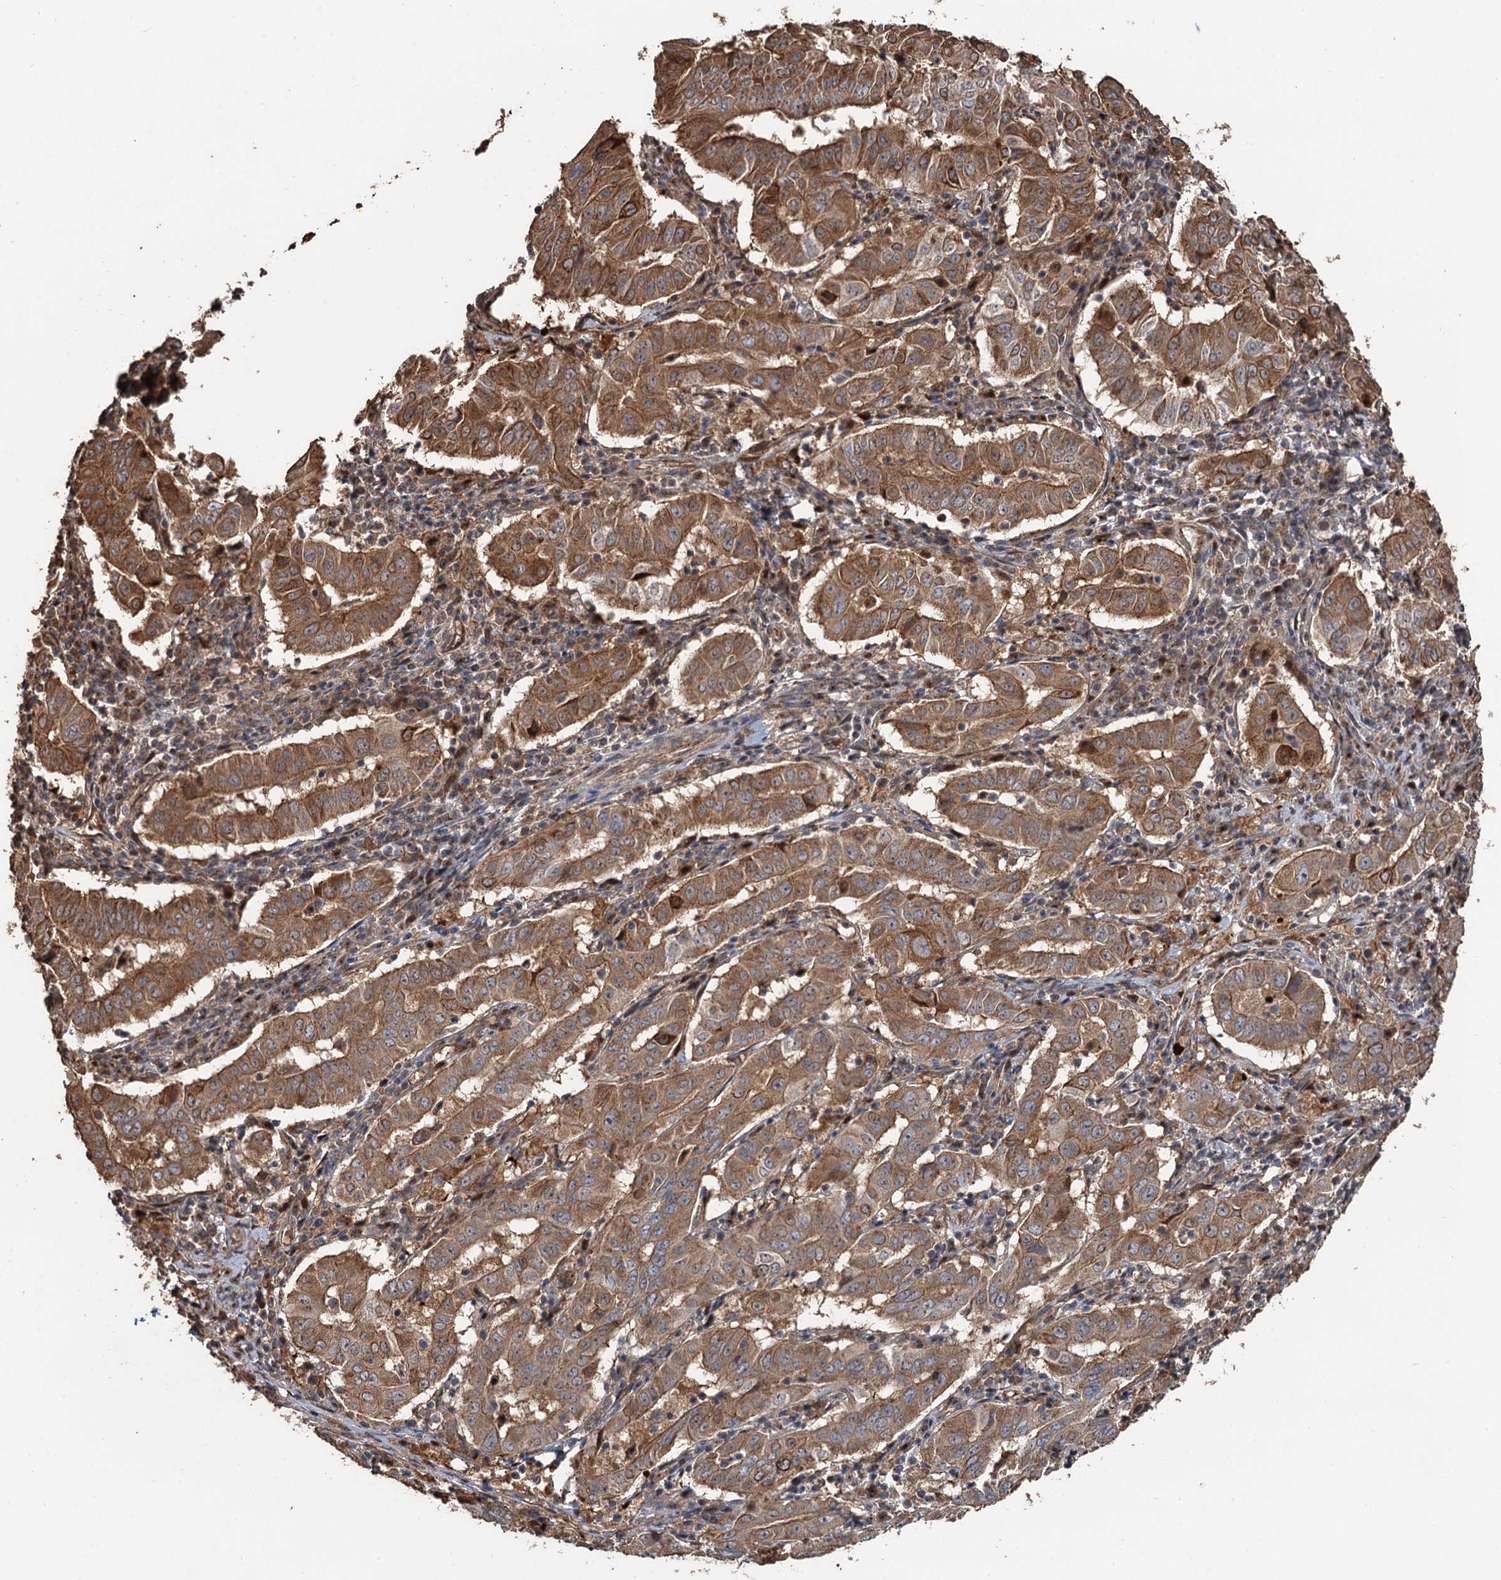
{"staining": {"intensity": "moderate", "quantity": ">75%", "location": "cytoplasmic/membranous"}, "tissue": "pancreatic cancer", "cell_type": "Tumor cells", "image_type": "cancer", "snomed": [{"axis": "morphology", "description": "Adenocarcinoma, NOS"}, {"axis": "topography", "description": "Pancreas"}], "caption": "IHC (DAB) staining of pancreatic cancer (adenocarcinoma) demonstrates moderate cytoplasmic/membranous protein expression in approximately >75% of tumor cells.", "gene": "DEXI", "patient": {"sex": "male", "age": 63}}